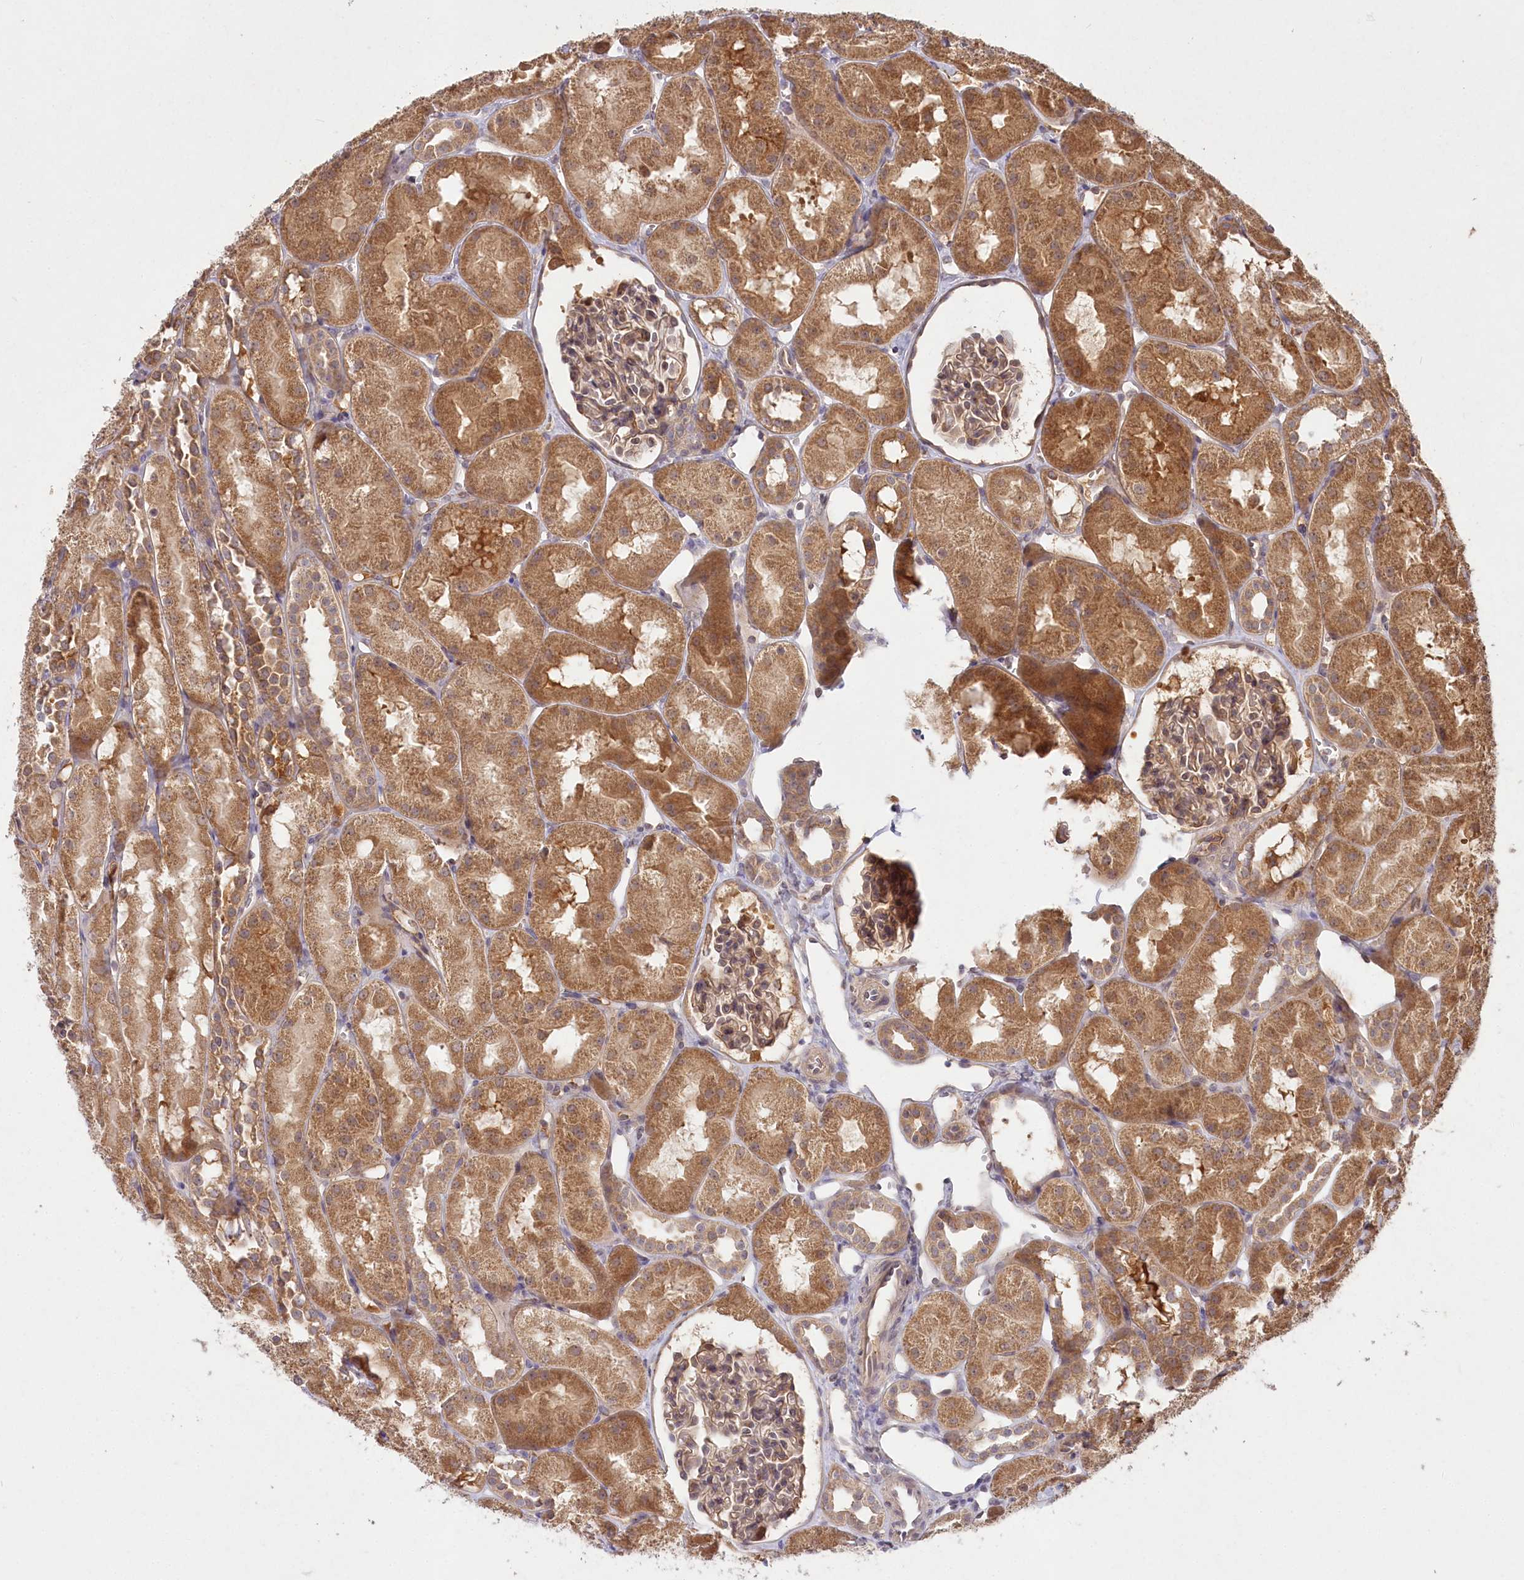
{"staining": {"intensity": "moderate", "quantity": ">75%", "location": "cytoplasmic/membranous"}, "tissue": "kidney", "cell_type": "Cells in glomeruli", "image_type": "normal", "snomed": [{"axis": "morphology", "description": "Normal tissue, NOS"}, {"axis": "topography", "description": "Kidney"}, {"axis": "topography", "description": "Urinary bladder"}], "caption": "The micrograph demonstrates a brown stain indicating the presence of a protein in the cytoplasmic/membranous of cells in glomeruli in kidney. (brown staining indicates protein expression, while blue staining denotes nuclei).", "gene": "IRAK1BP1", "patient": {"sex": "male", "age": 16}}